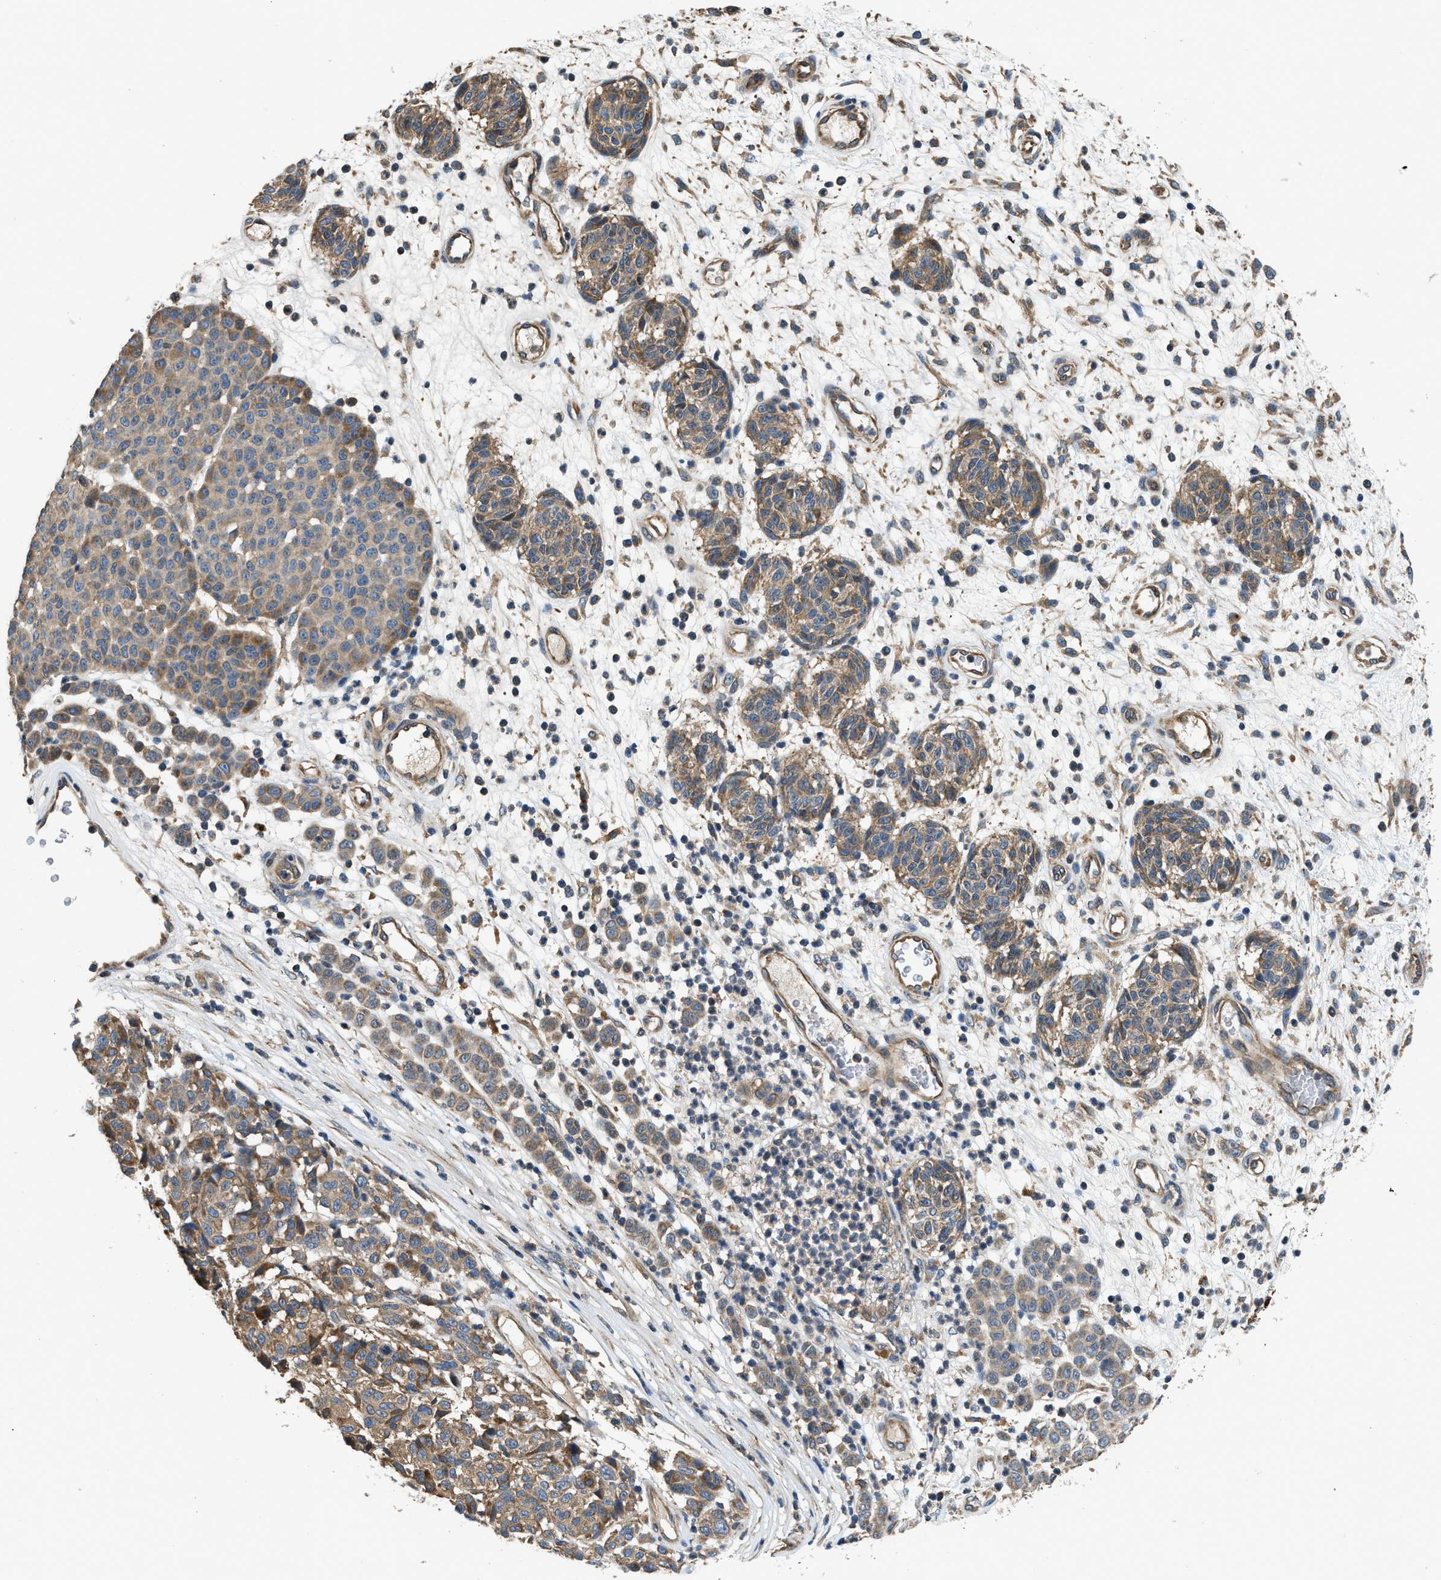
{"staining": {"intensity": "moderate", "quantity": ">75%", "location": "cytoplasmic/membranous"}, "tissue": "melanoma", "cell_type": "Tumor cells", "image_type": "cancer", "snomed": [{"axis": "morphology", "description": "Malignant melanoma, NOS"}, {"axis": "topography", "description": "Skin"}], "caption": "This micrograph displays IHC staining of melanoma, with medium moderate cytoplasmic/membranous positivity in approximately >75% of tumor cells.", "gene": "IL3RA", "patient": {"sex": "male", "age": 59}}